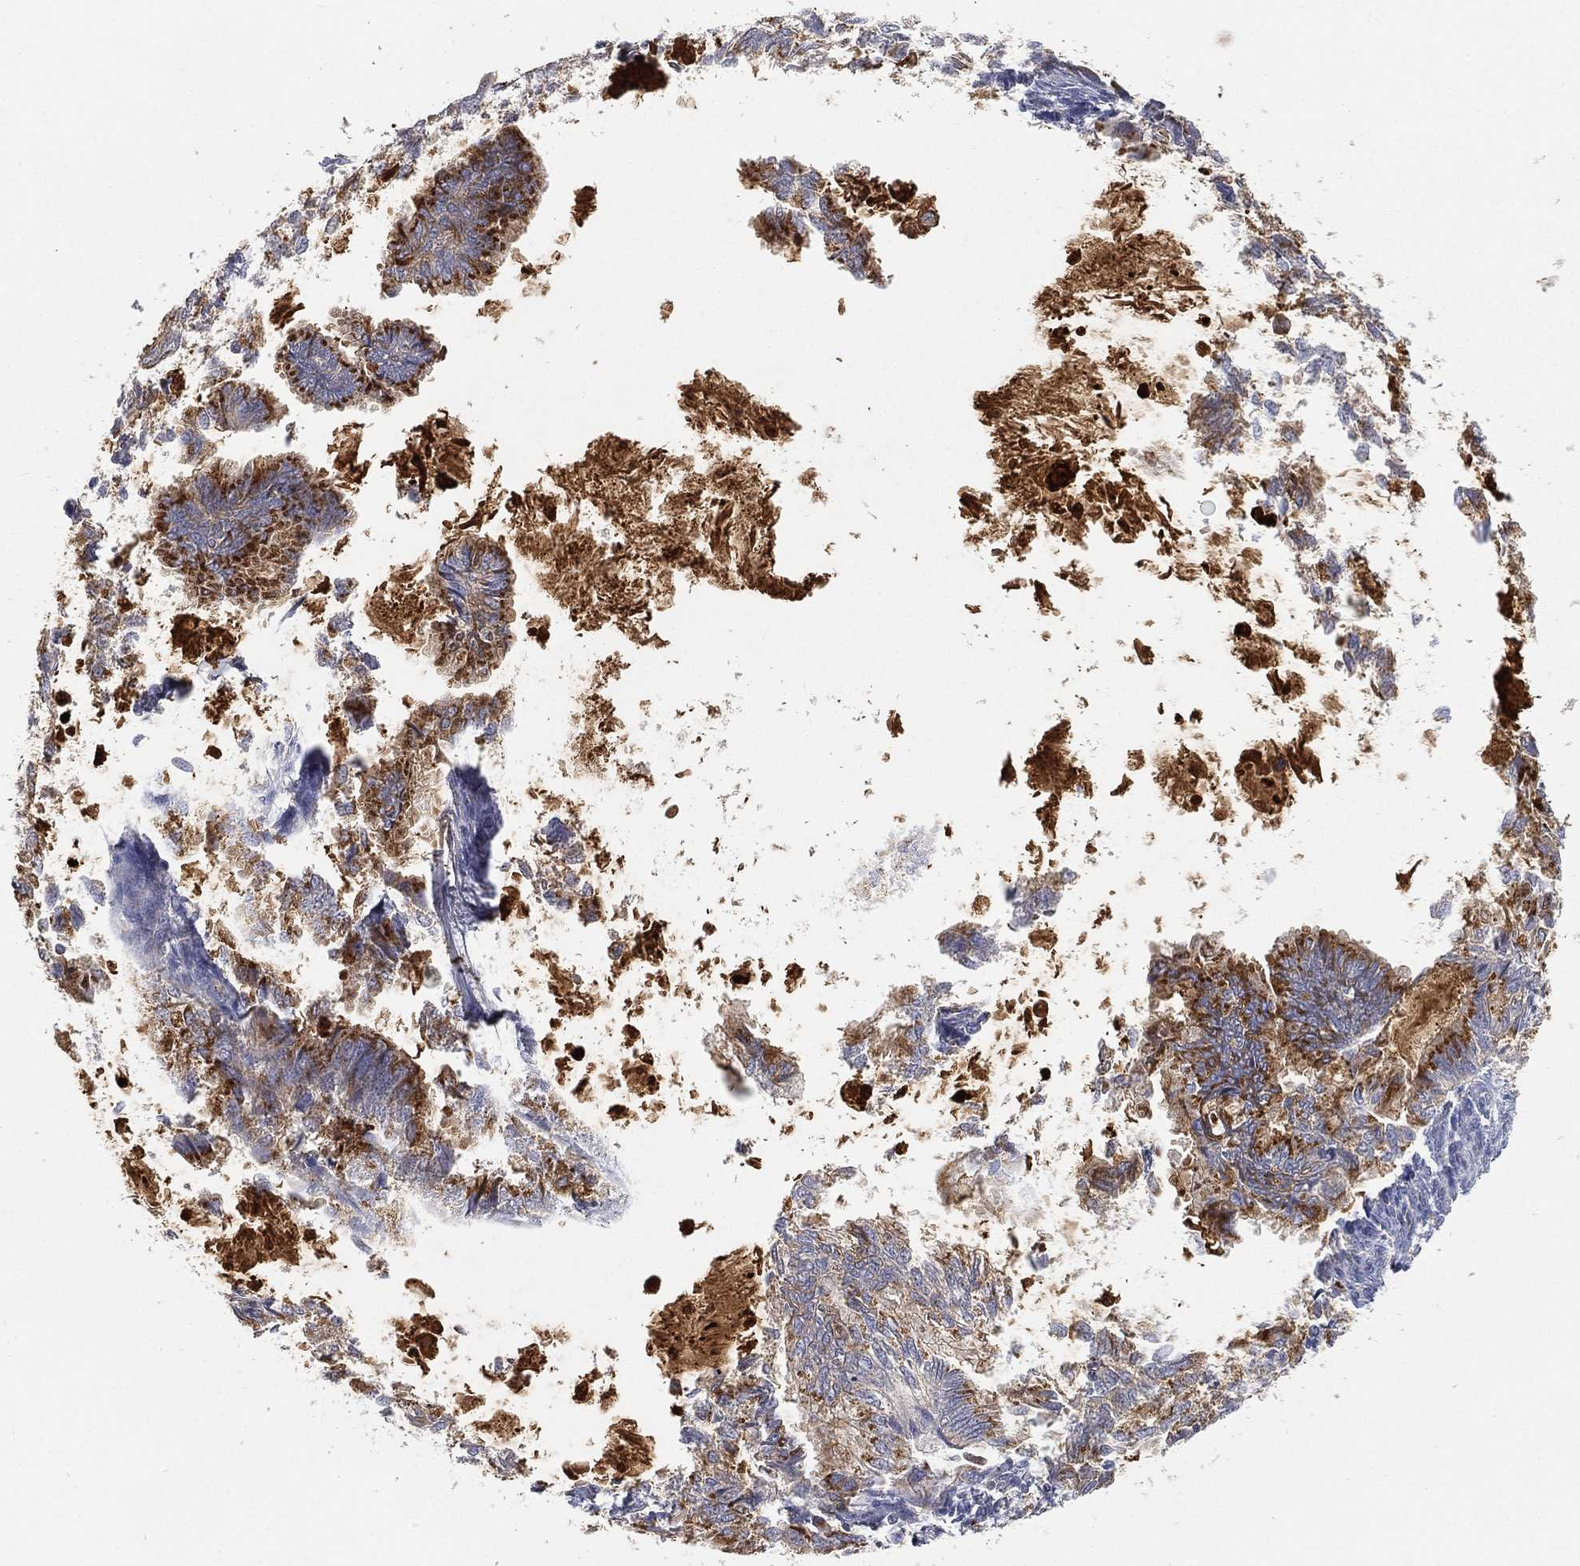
{"staining": {"intensity": "moderate", "quantity": ">75%", "location": "cytoplasmic/membranous"}, "tissue": "endometrial cancer", "cell_type": "Tumor cells", "image_type": "cancer", "snomed": [{"axis": "morphology", "description": "Adenocarcinoma, NOS"}, {"axis": "topography", "description": "Endometrium"}], "caption": "Moderate cytoplasmic/membranous expression is present in approximately >75% of tumor cells in endometrial cancer (adenocarcinoma).", "gene": "CTSL", "patient": {"sex": "female", "age": 86}}